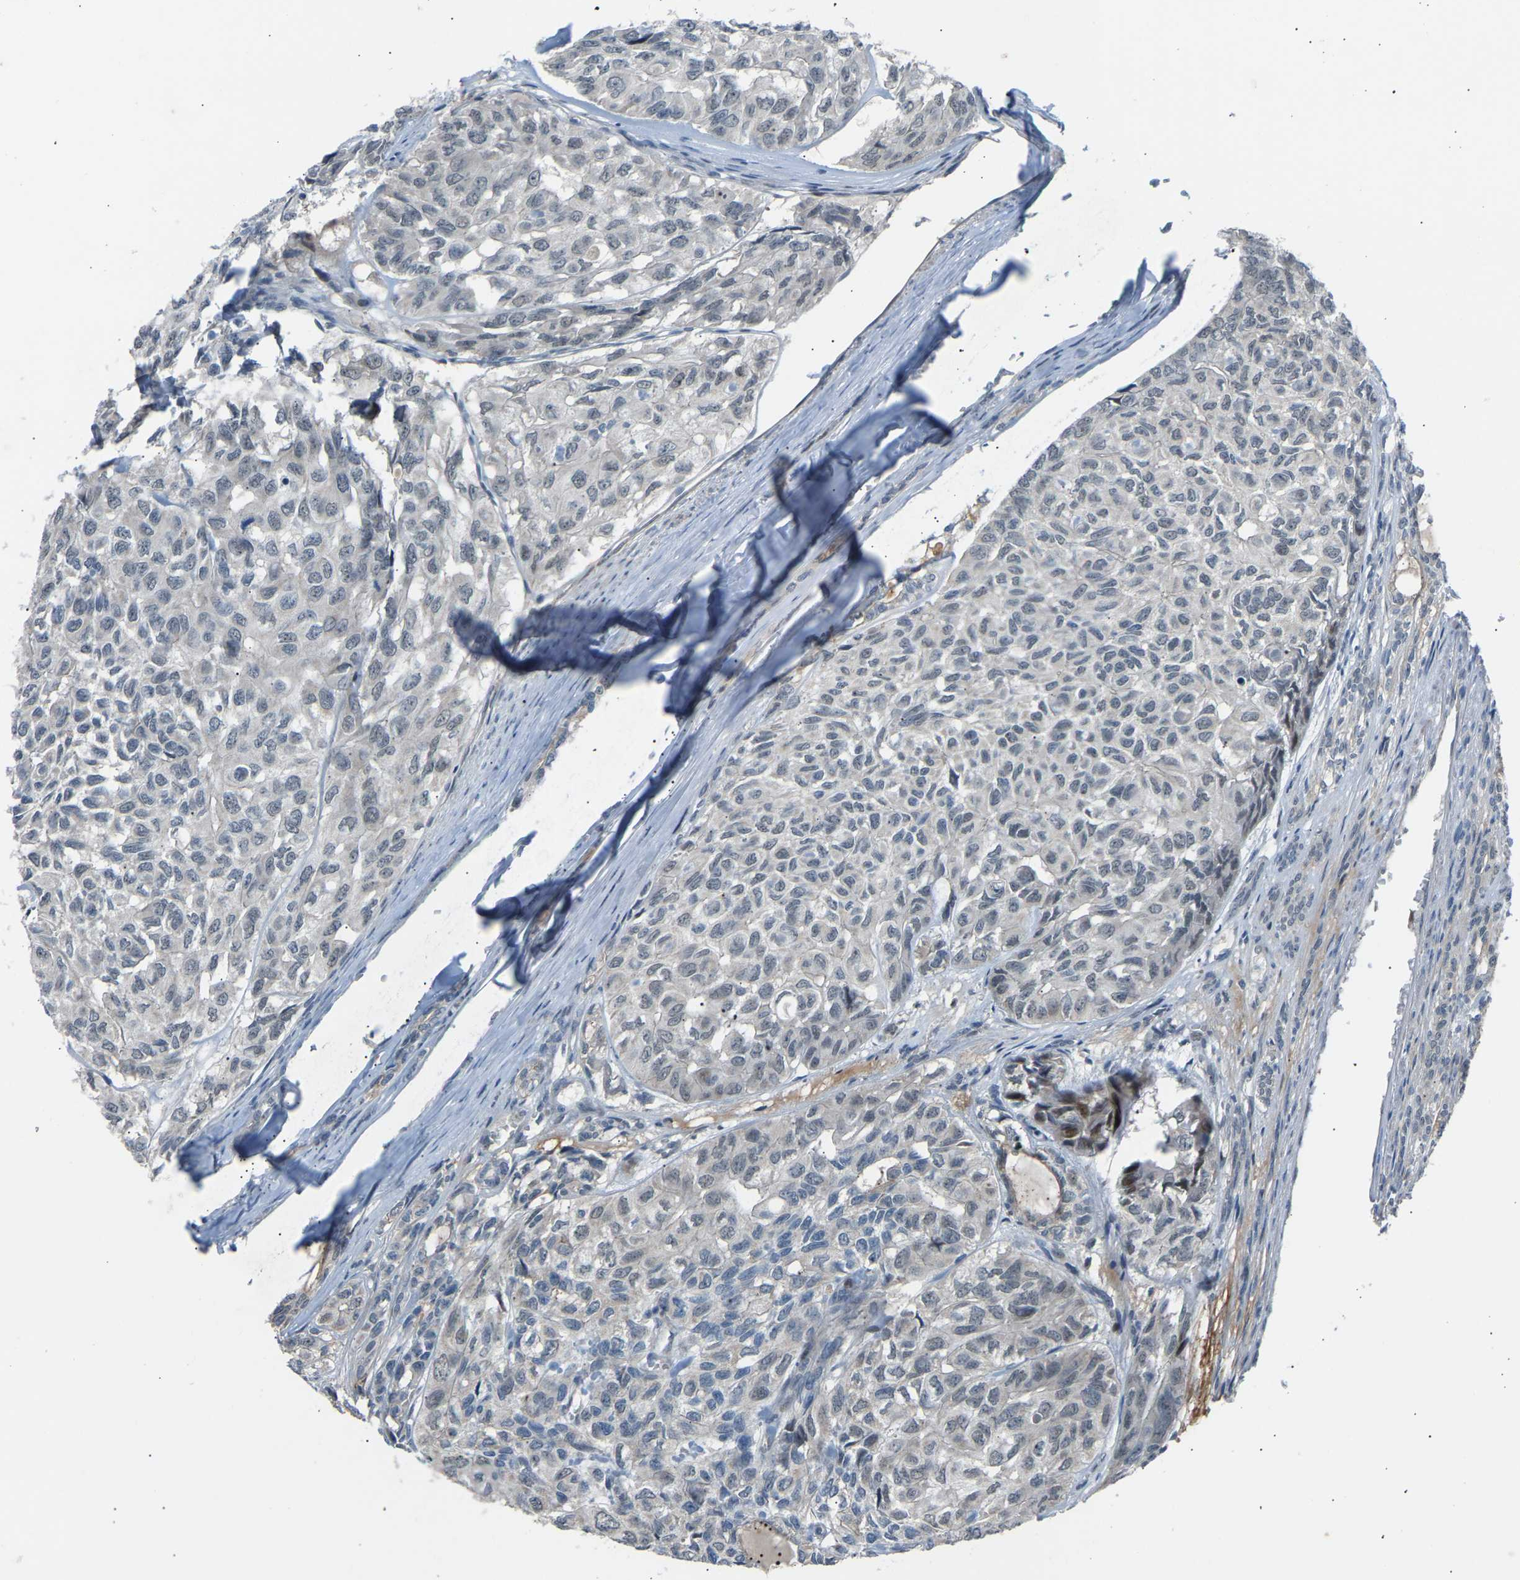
{"staining": {"intensity": "negative", "quantity": "none", "location": "none"}, "tissue": "head and neck cancer", "cell_type": "Tumor cells", "image_type": "cancer", "snomed": [{"axis": "morphology", "description": "Adenocarcinoma, NOS"}, {"axis": "topography", "description": "Salivary gland, NOS"}, {"axis": "topography", "description": "Head-Neck"}], "caption": "Head and neck cancer (adenocarcinoma) was stained to show a protein in brown. There is no significant staining in tumor cells.", "gene": "VPS41", "patient": {"sex": "female", "age": 76}}